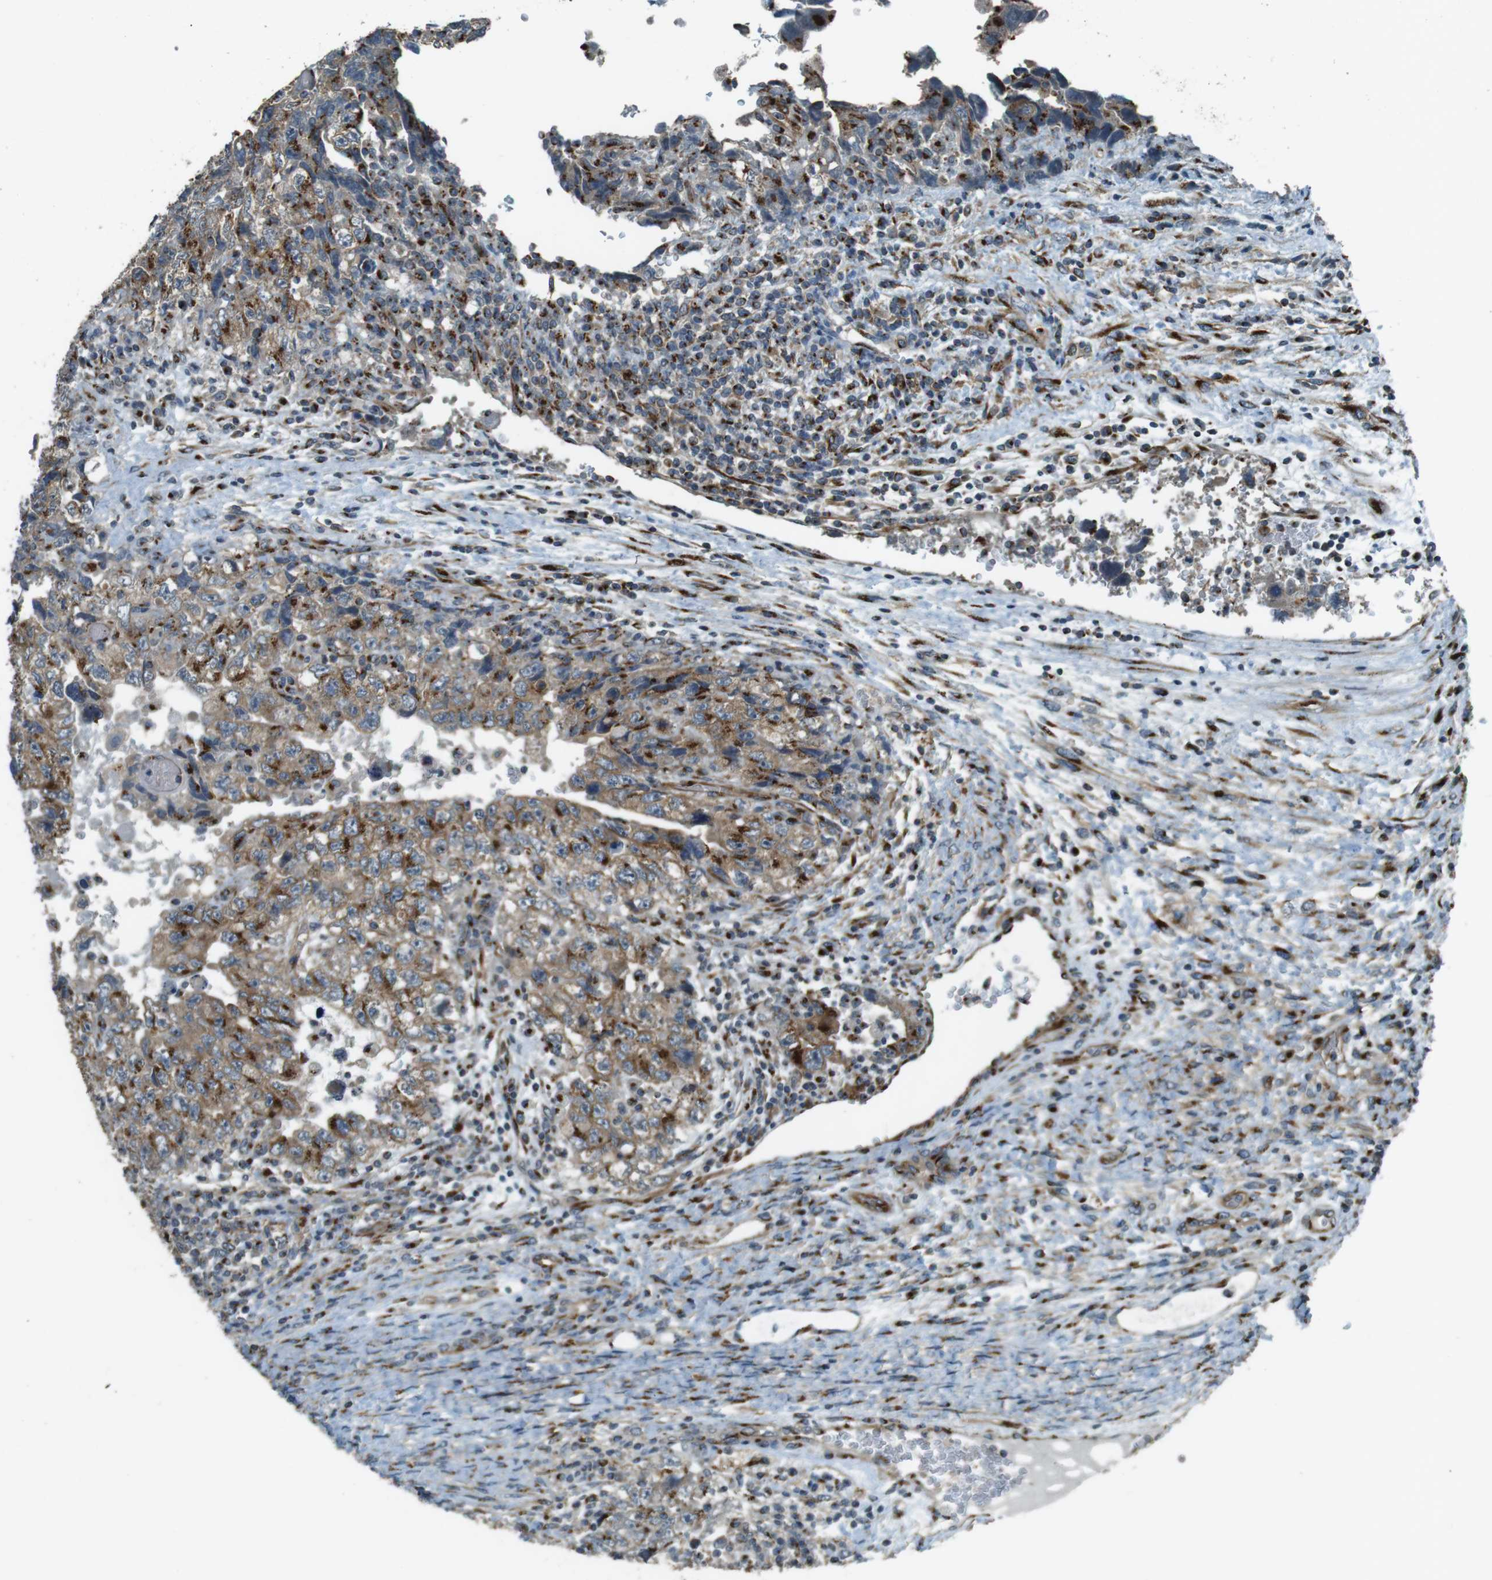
{"staining": {"intensity": "moderate", "quantity": ">75%", "location": "cytoplasmic/membranous"}, "tissue": "testis cancer", "cell_type": "Tumor cells", "image_type": "cancer", "snomed": [{"axis": "morphology", "description": "Carcinoma, Embryonal, NOS"}, {"axis": "topography", "description": "Testis"}], "caption": "Embryonal carcinoma (testis) was stained to show a protein in brown. There is medium levels of moderate cytoplasmic/membranous expression in approximately >75% of tumor cells.", "gene": "TMEM115", "patient": {"sex": "male", "age": 36}}